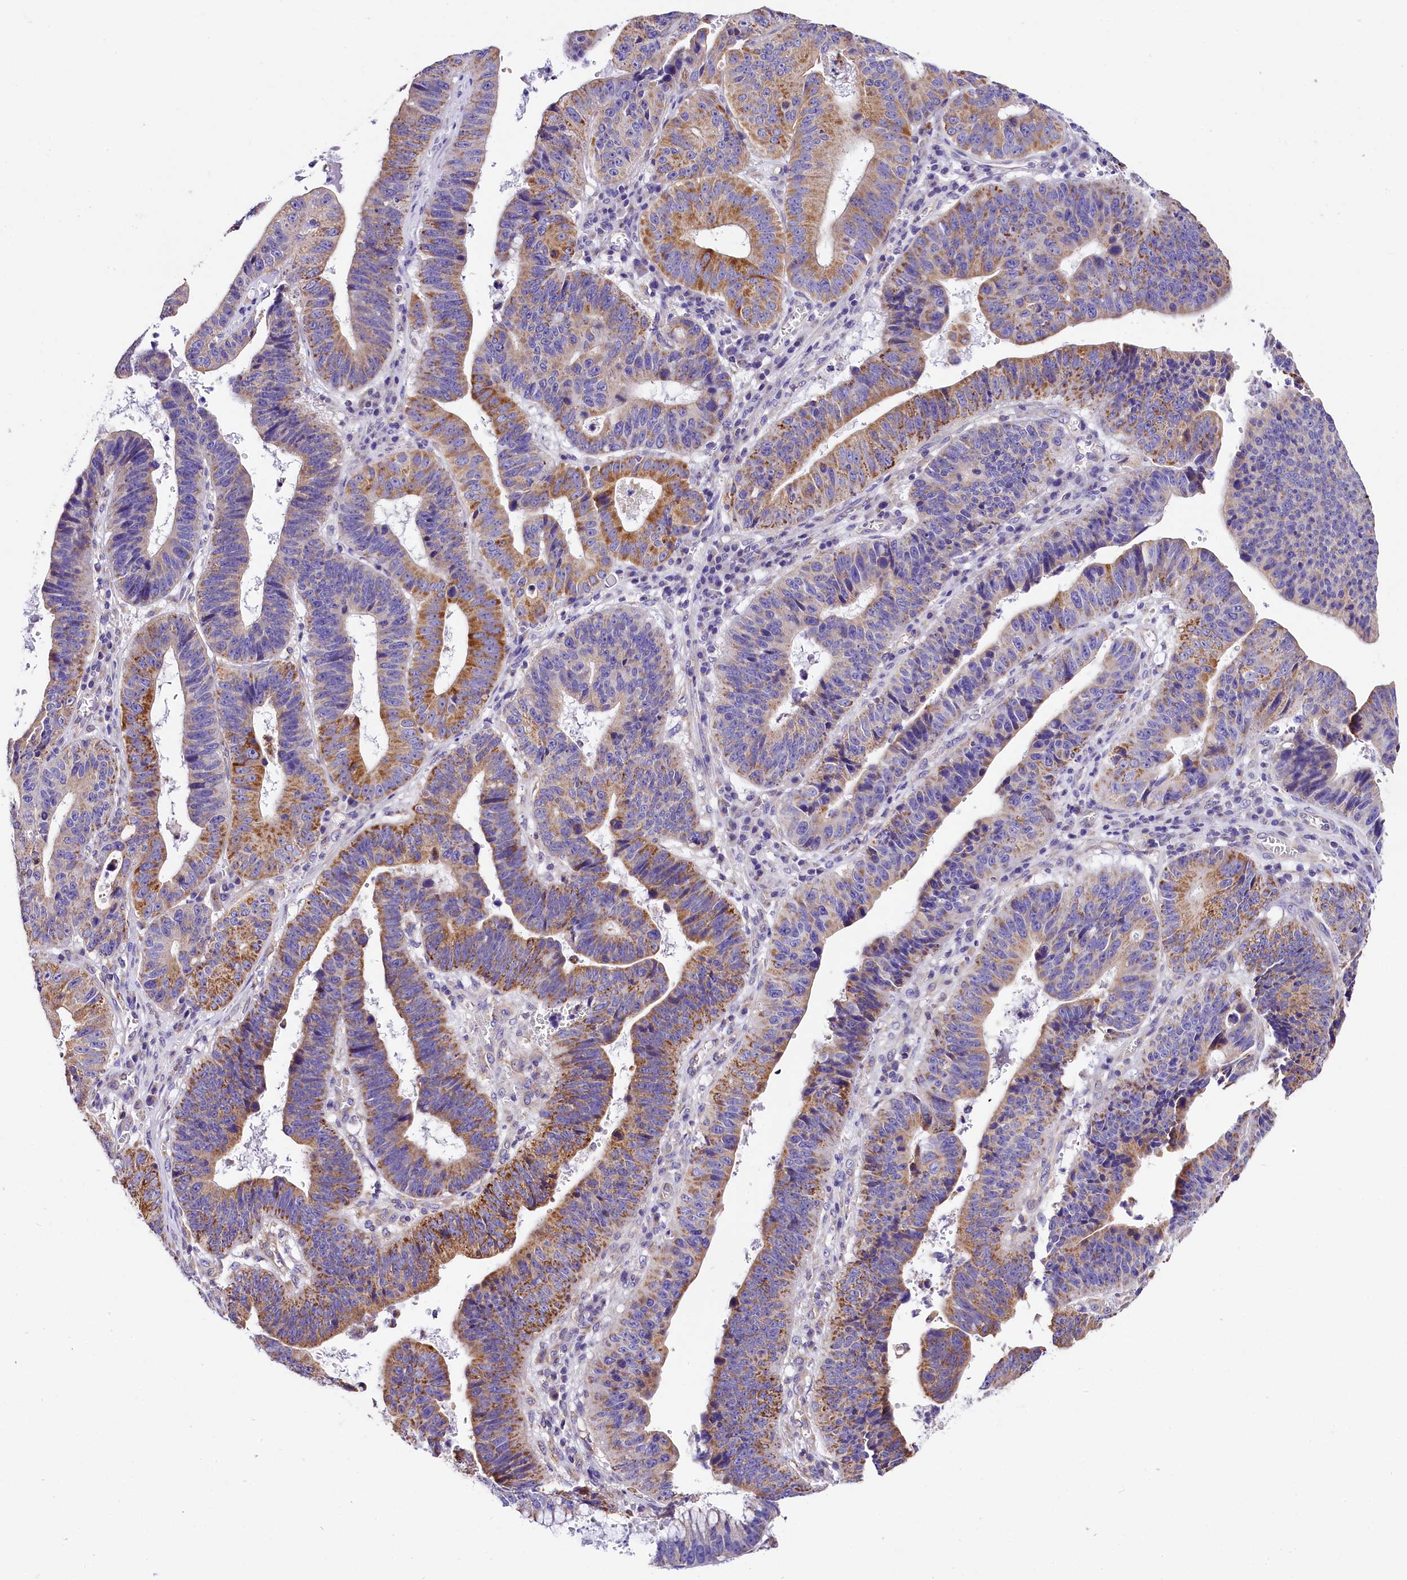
{"staining": {"intensity": "moderate", "quantity": "25%-75%", "location": "cytoplasmic/membranous"}, "tissue": "stomach cancer", "cell_type": "Tumor cells", "image_type": "cancer", "snomed": [{"axis": "morphology", "description": "Adenocarcinoma, NOS"}, {"axis": "topography", "description": "Stomach"}], "caption": "Protein staining of adenocarcinoma (stomach) tissue demonstrates moderate cytoplasmic/membranous positivity in approximately 25%-75% of tumor cells.", "gene": "ACAA2", "patient": {"sex": "male", "age": 59}}